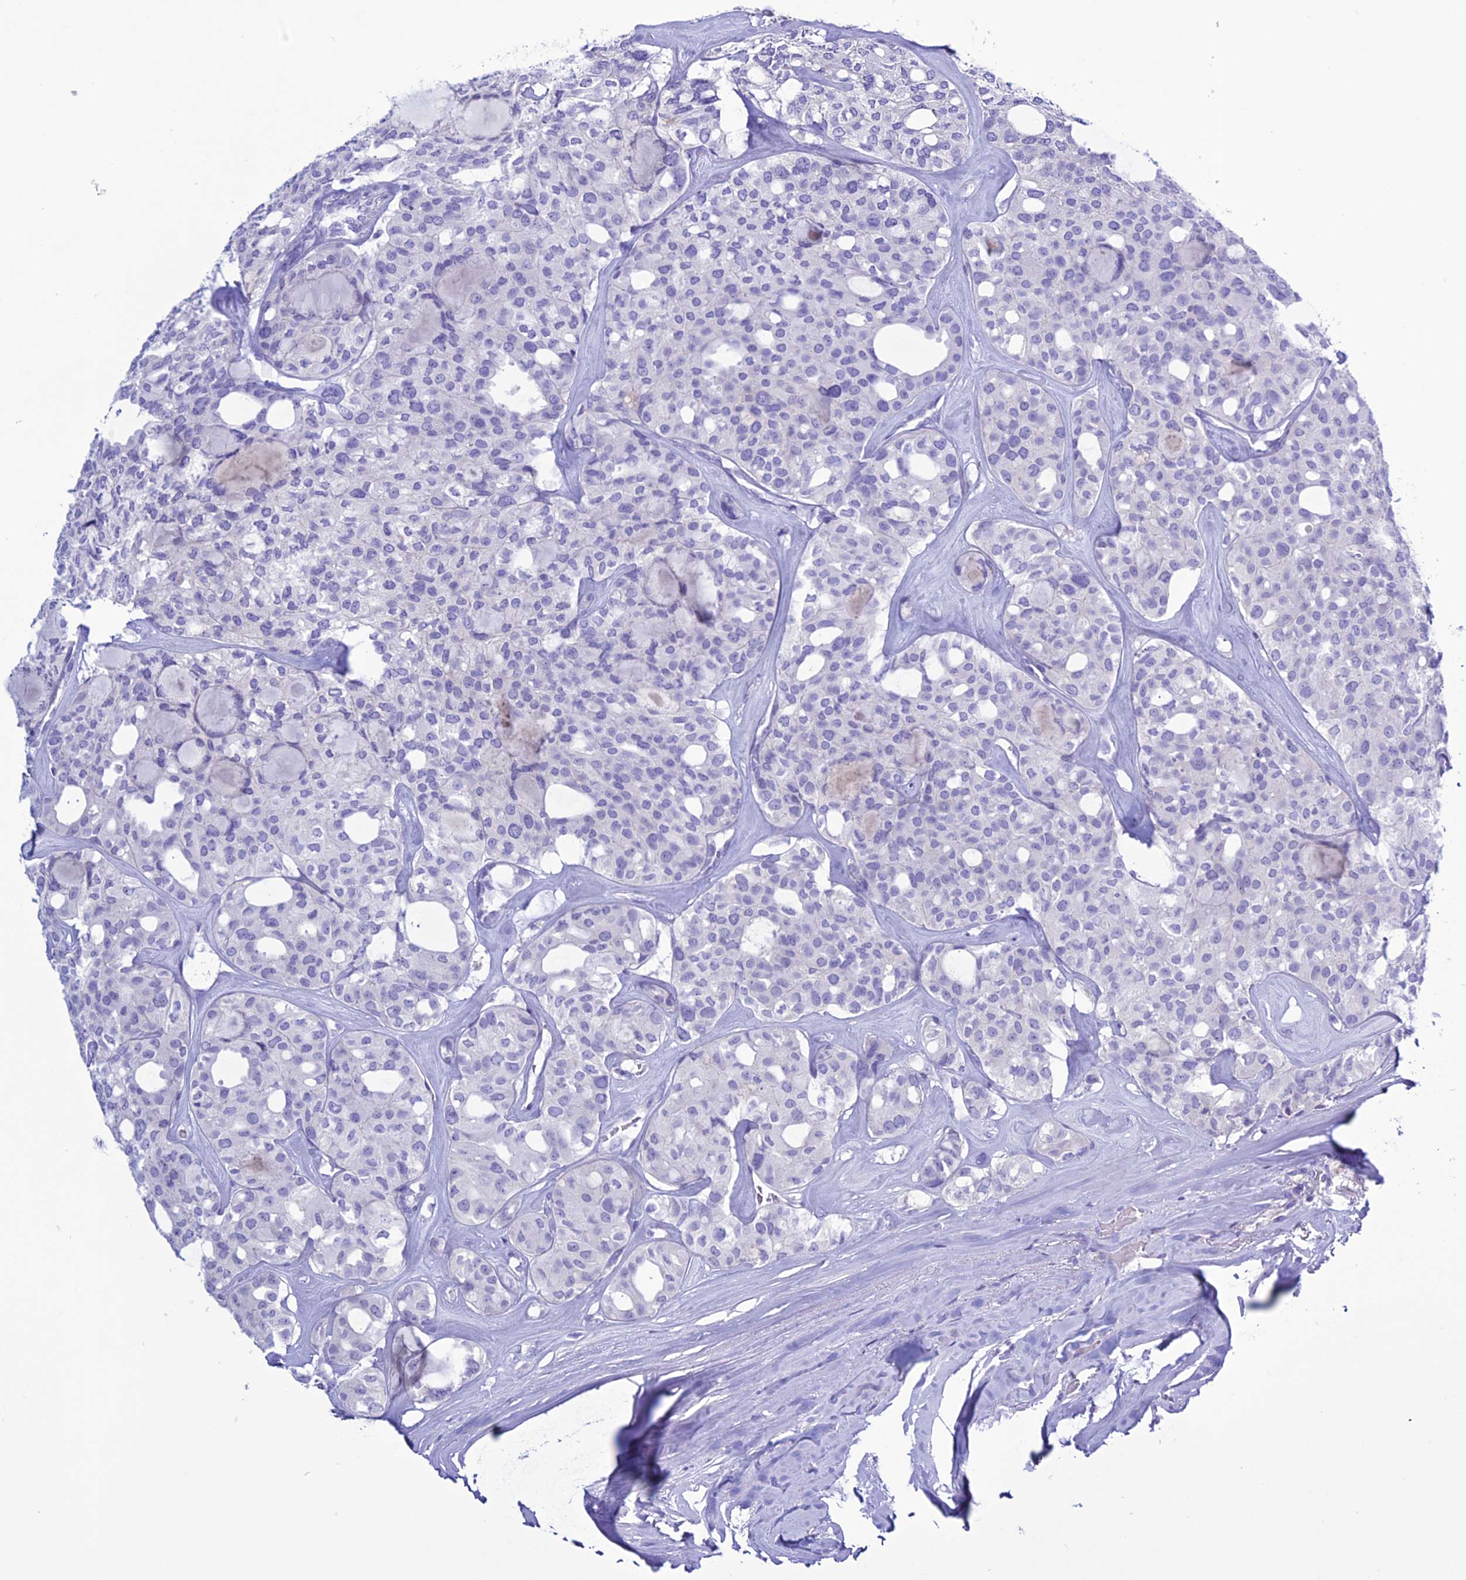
{"staining": {"intensity": "negative", "quantity": "none", "location": "none"}, "tissue": "thyroid cancer", "cell_type": "Tumor cells", "image_type": "cancer", "snomed": [{"axis": "morphology", "description": "Follicular adenoma carcinoma, NOS"}, {"axis": "topography", "description": "Thyroid gland"}], "caption": "IHC image of neoplastic tissue: thyroid follicular adenoma carcinoma stained with DAB reveals no significant protein expression in tumor cells.", "gene": "CLEC2L", "patient": {"sex": "male", "age": 75}}